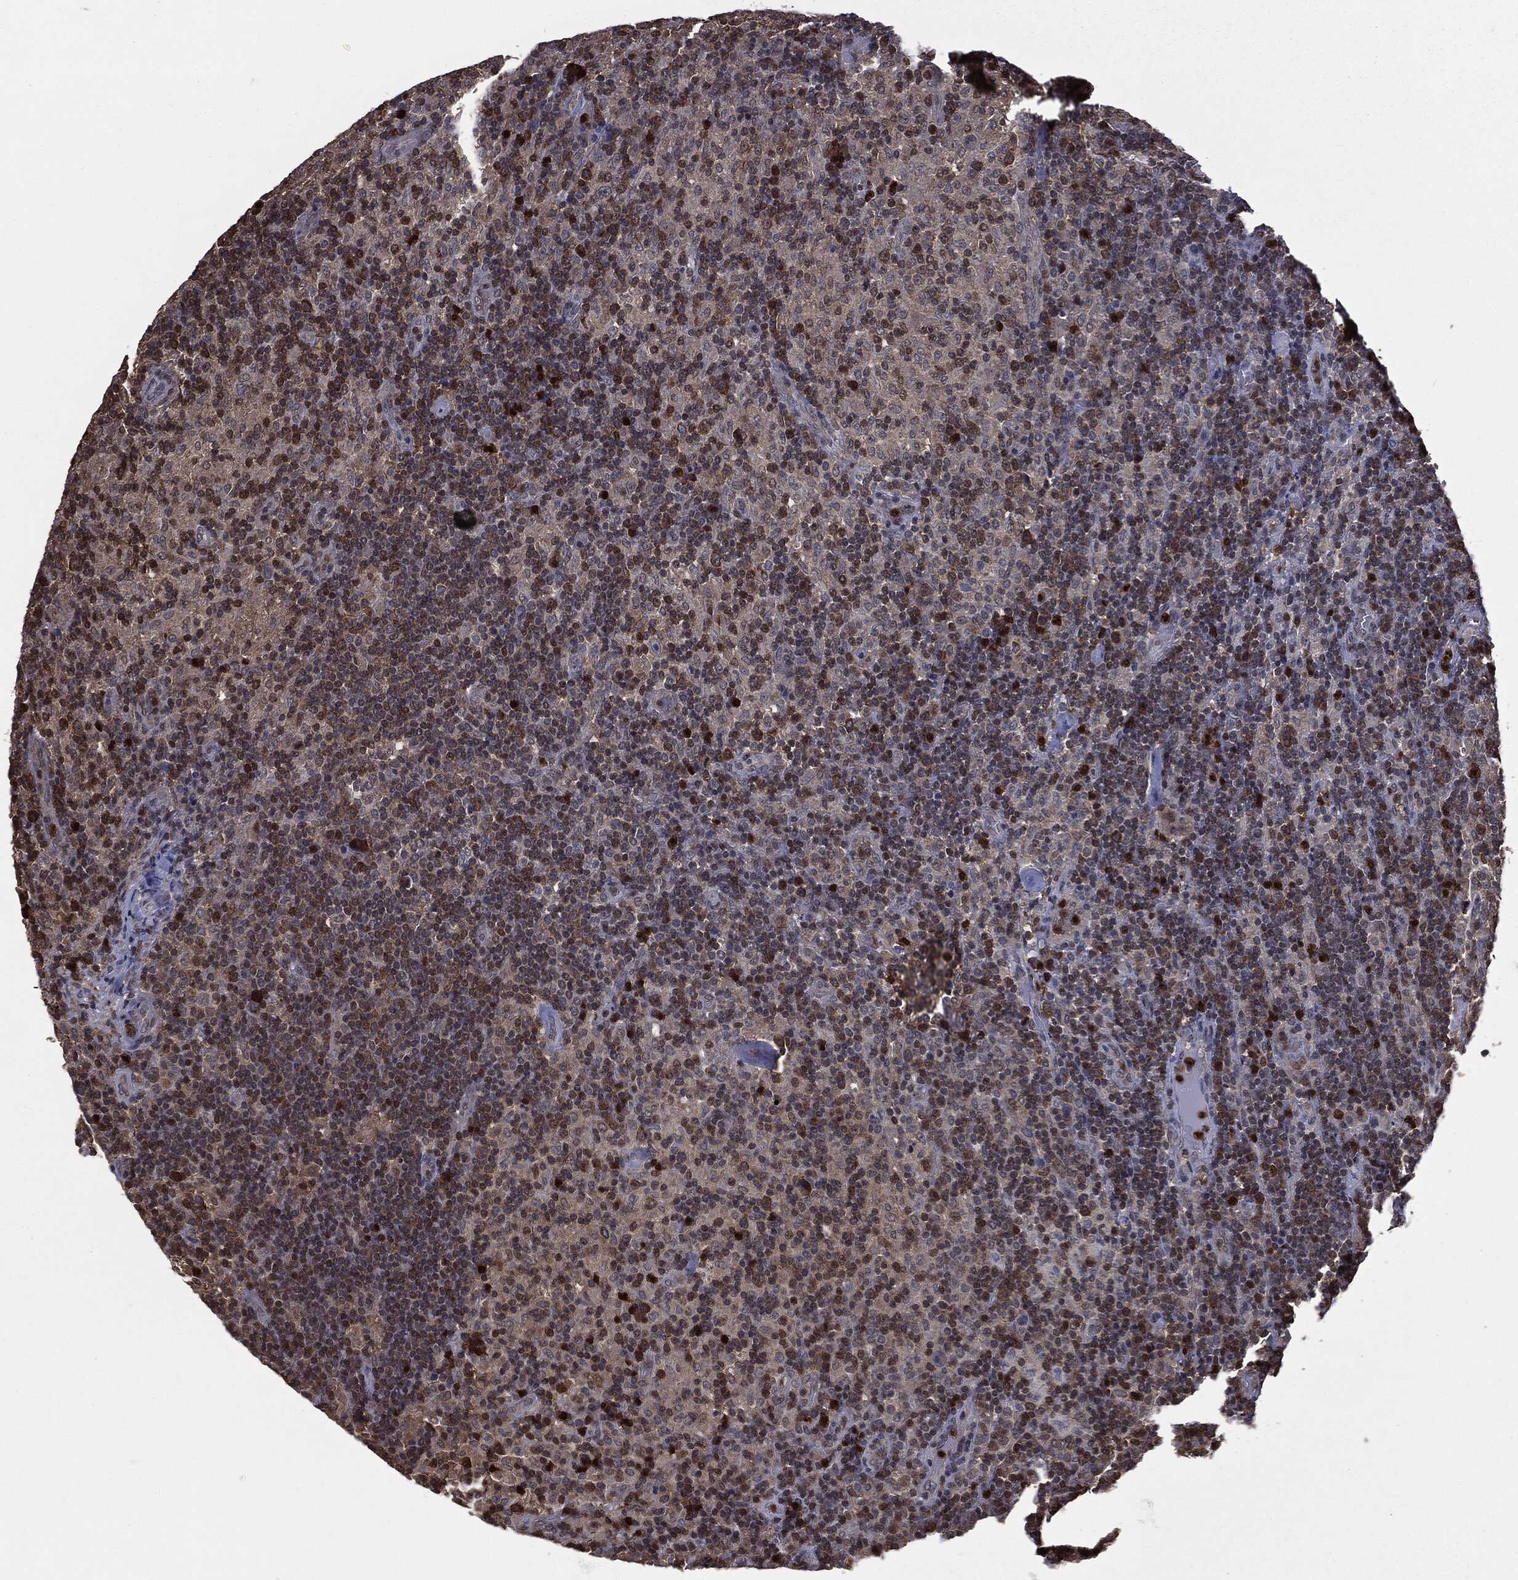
{"staining": {"intensity": "negative", "quantity": "none", "location": "none"}, "tissue": "lymphoma", "cell_type": "Tumor cells", "image_type": "cancer", "snomed": [{"axis": "morphology", "description": "Hodgkin's disease, NOS"}, {"axis": "topography", "description": "Lymph node"}], "caption": "A high-resolution histopathology image shows IHC staining of Hodgkin's disease, which reveals no significant staining in tumor cells.", "gene": "GPI", "patient": {"sex": "male", "age": 70}}